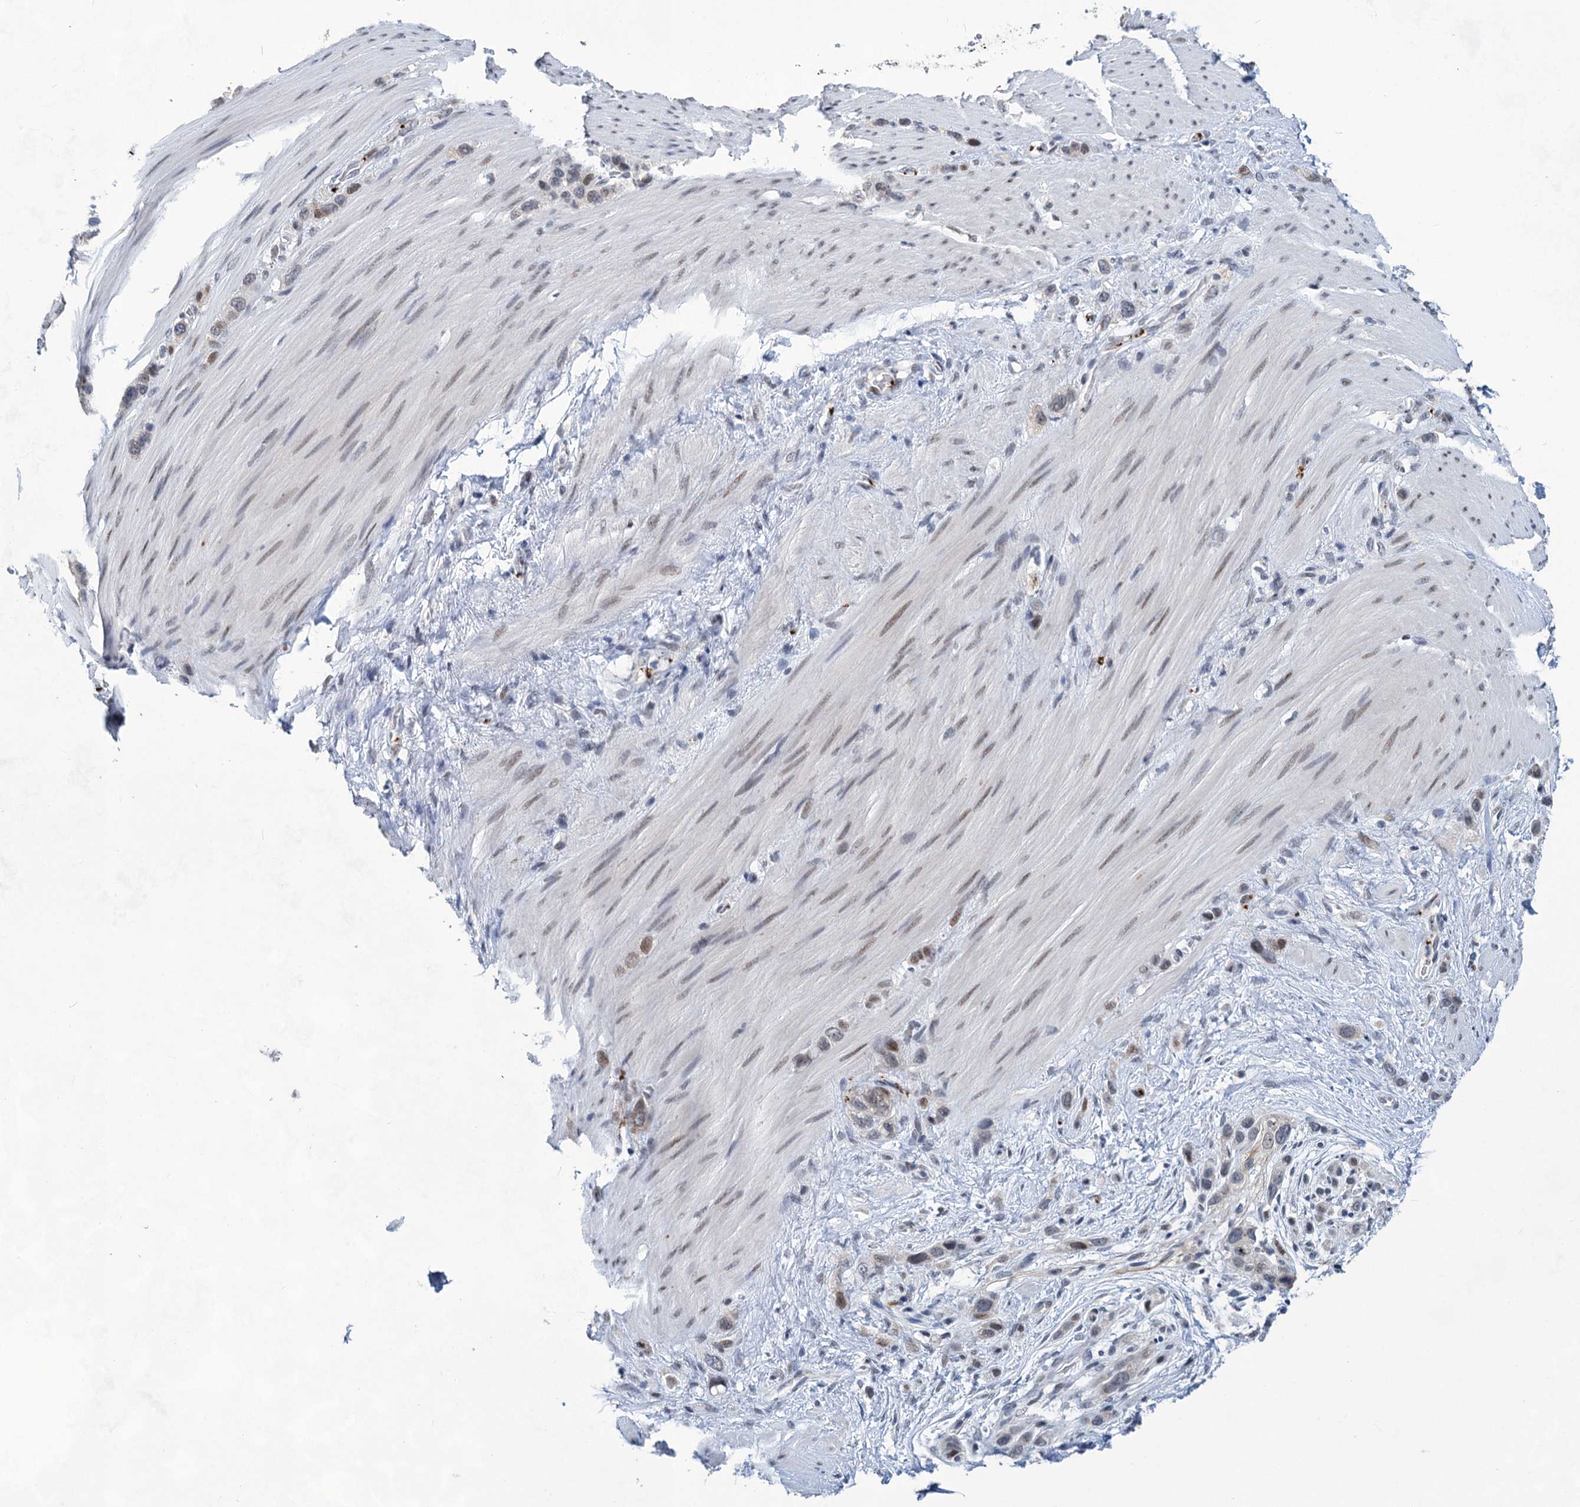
{"staining": {"intensity": "negative", "quantity": "none", "location": "none"}, "tissue": "stomach cancer", "cell_type": "Tumor cells", "image_type": "cancer", "snomed": [{"axis": "morphology", "description": "Adenocarcinoma, NOS"}, {"axis": "morphology", "description": "Adenocarcinoma, High grade"}, {"axis": "topography", "description": "Stomach, upper"}, {"axis": "topography", "description": "Stomach, lower"}], "caption": "There is no significant positivity in tumor cells of stomach cancer. (Immunohistochemistry (ihc), brightfield microscopy, high magnification).", "gene": "MON2", "patient": {"sex": "female", "age": 65}}